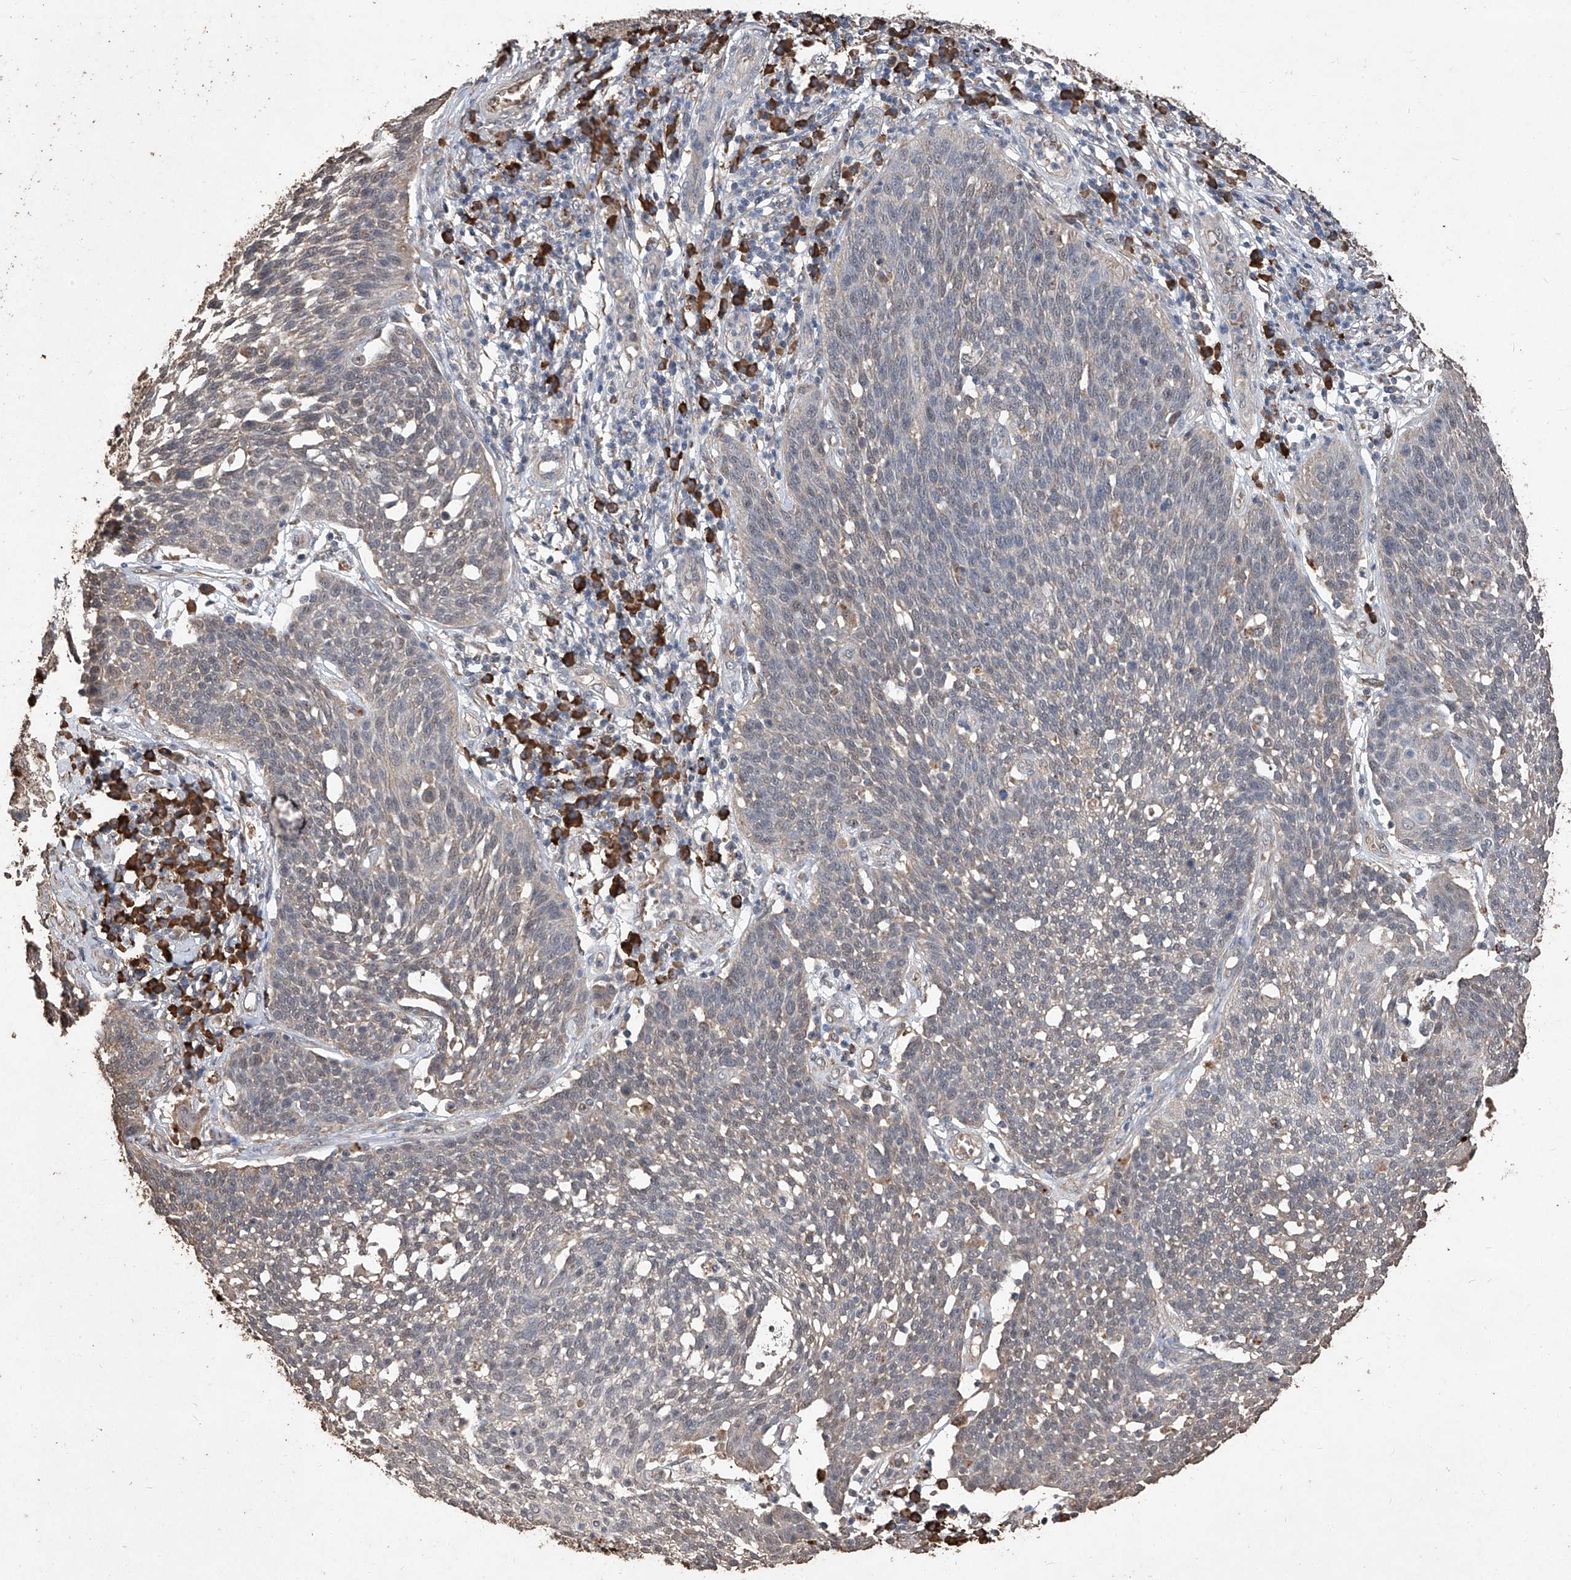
{"staining": {"intensity": "weak", "quantity": "<25%", "location": "cytoplasmic/membranous"}, "tissue": "cervical cancer", "cell_type": "Tumor cells", "image_type": "cancer", "snomed": [{"axis": "morphology", "description": "Squamous cell carcinoma, NOS"}, {"axis": "topography", "description": "Cervix"}], "caption": "Squamous cell carcinoma (cervical) stained for a protein using immunohistochemistry exhibits no positivity tumor cells.", "gene": "EML1", "patient": {"sex": "female", "age": 34}}